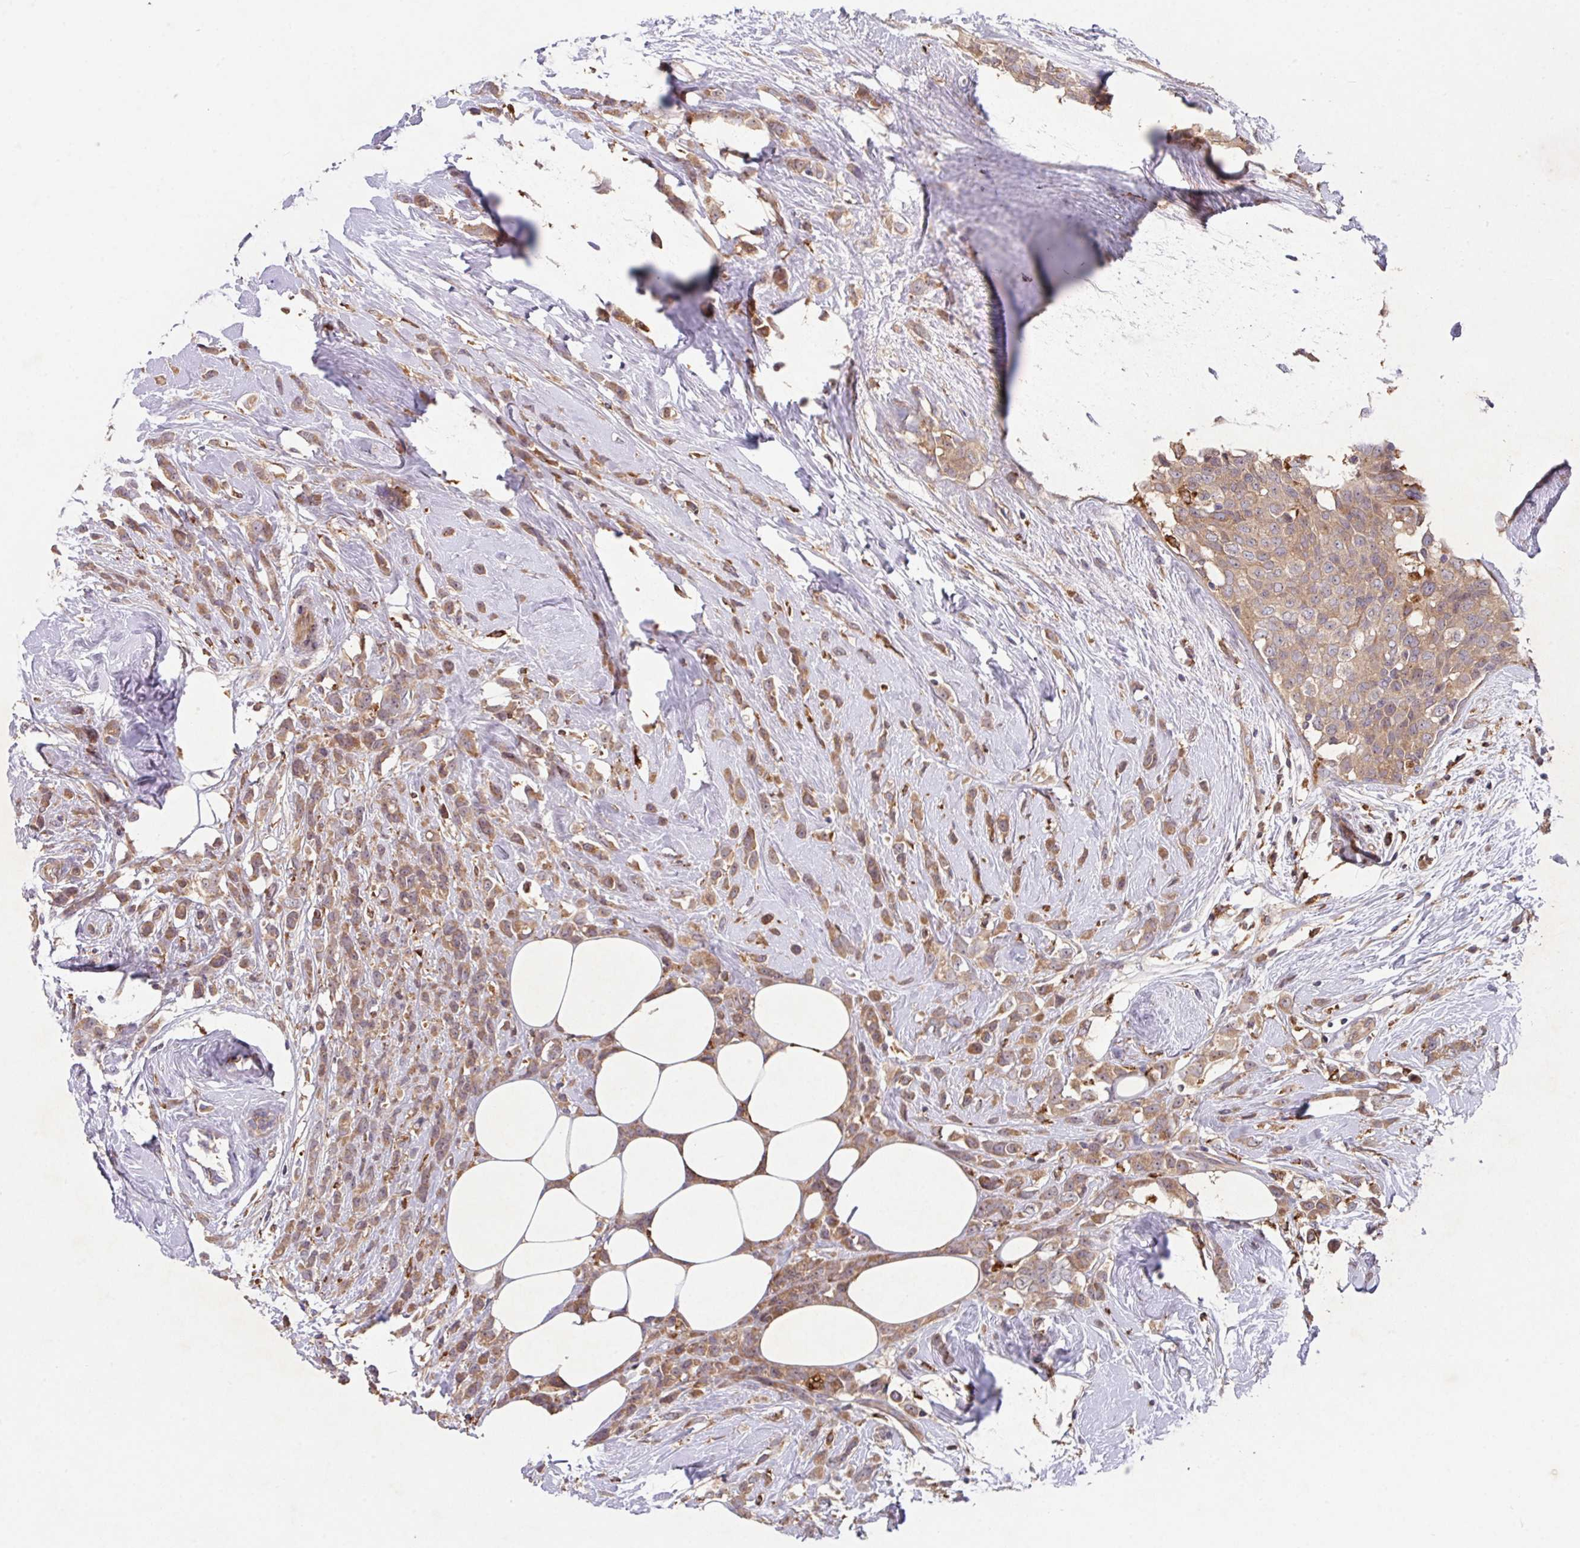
{"staining": {"intensity": "moderate", "quantity": ">75%", "location": "cytoplasmic/membranous"}, "tissue": "breast cancer", "cell_type": "Tumor cells", "image_type": "cancer", "snomed": [{"axis": "morphology", "description": "Duct carcinoma"}, {"axis": "topography", "description": "Breast"}], "caption": "Immunohistochemical staining of intraductal carcinoma (breast) shows medium levels of moderate cytoplasmic/membranous positivity in about >75% of tumor cells. The protein is stained brown, and the nuclei are stained in blue (DAB (3,3'-diaminobenzidine) IHC with brightfield microscopy, high magnification).", "gene": "TRIM14", "patient": {"sex": "female", "age": 80}}